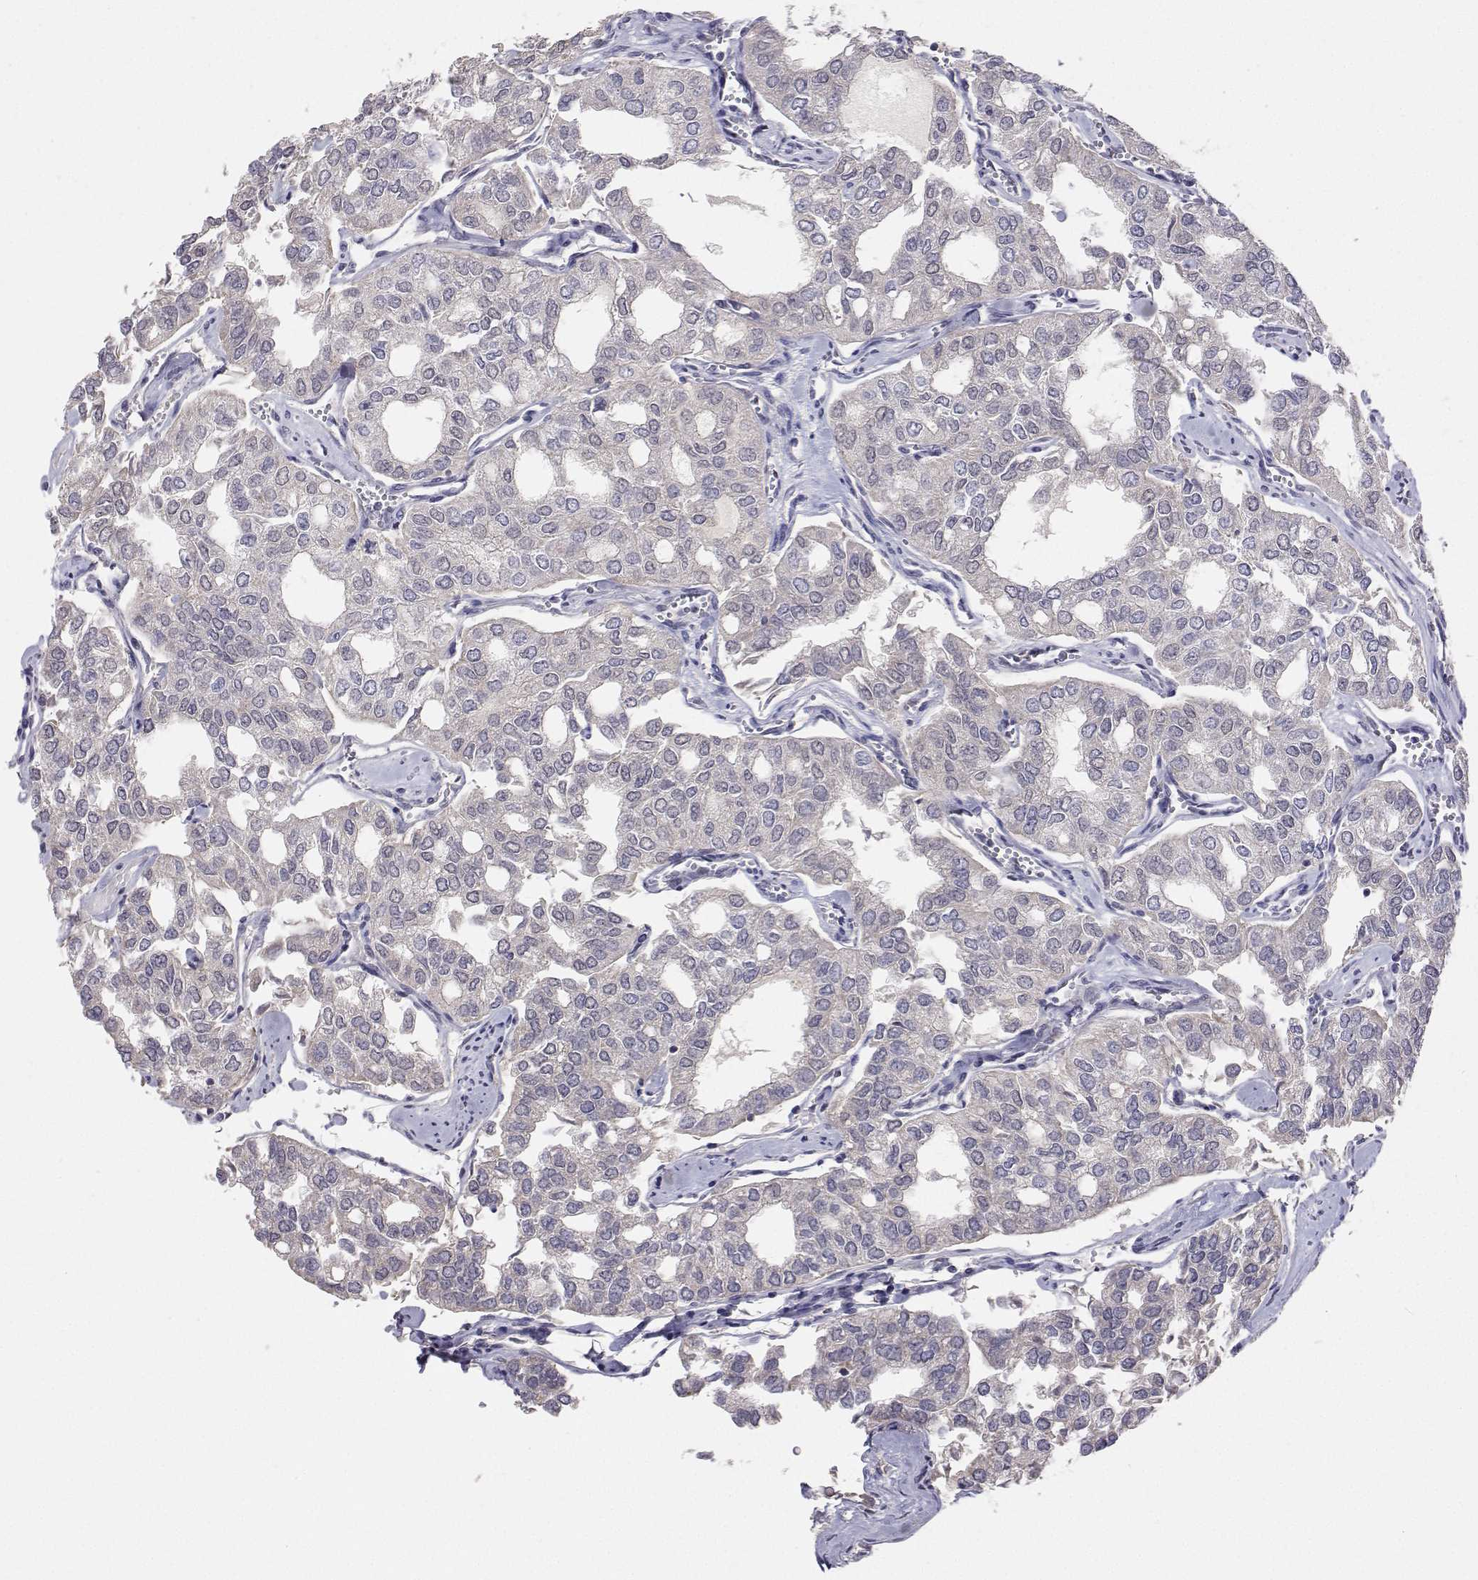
{"staining": {"intensity": "negative", "quantity": "none", "location": "none"}, "tissue": "thyroid cancer", "cell_type": "Tumor cells", "image_type": "cancer", "snomed": [{"axis": "morphology", "description": "Follicular adenoma carcinoma, NOS"}, {"axis": "topography", "description": "Thyroid gland"}], "caption": "The photomicrograph shows no staining of tumor cells in thyroid cancer (follicular adenoma carcinoma).", "gene": "MRPL3", "patient": {"sex": "male", "age": 75}}